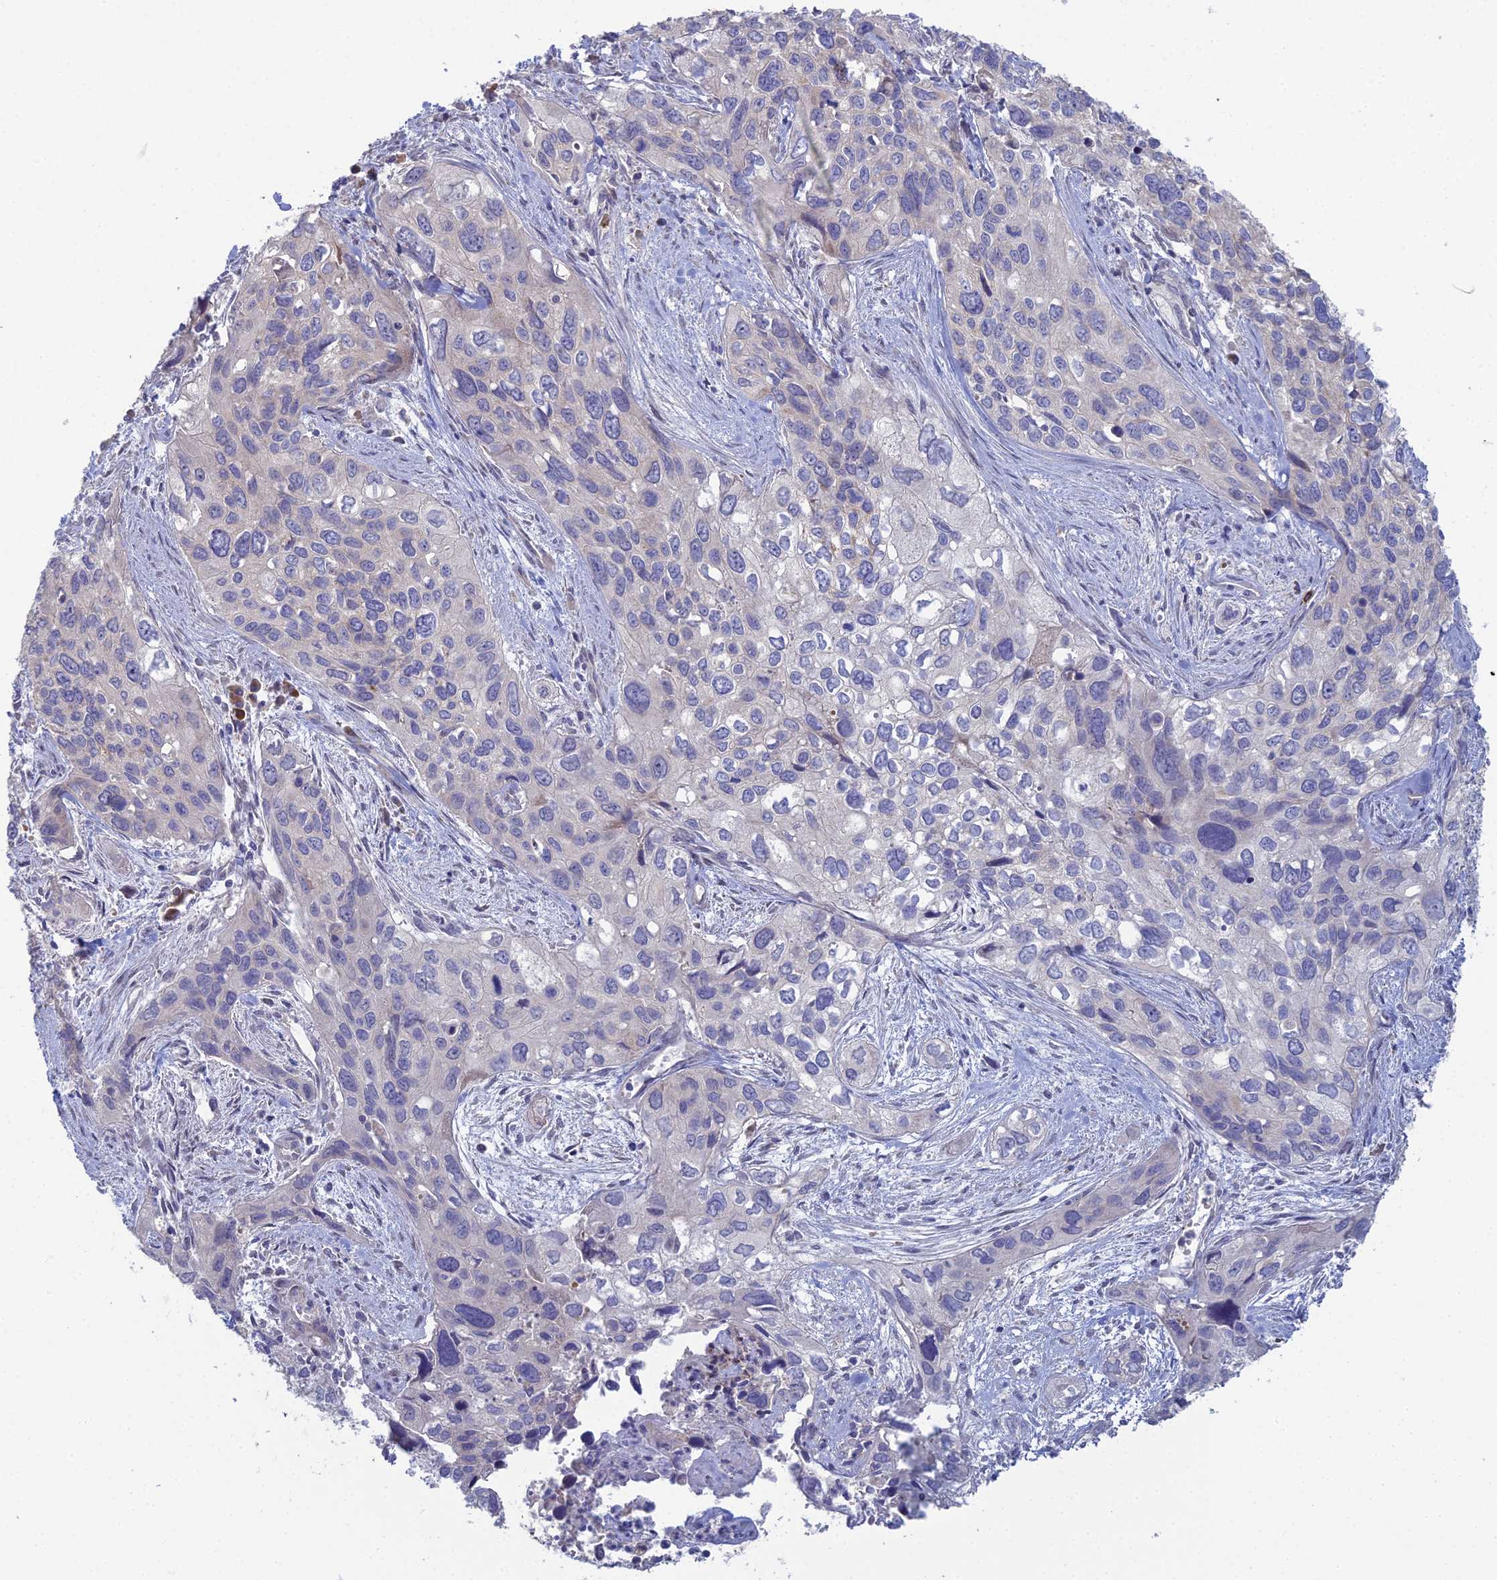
{"staining": {"intensity": "negative", "quantity": "none", "location": "none"}, "tissue": "cervical cancer", "cell_type": "Tumor cells", "image_type": "cancer", "snomed": [{"axis": "morphology", "description": "Squamous cell carcinoma, NOS"}, {"axis": "topography", "description": "Cervix"}], "caption": "IHC of squamous cell carcinoma (cervical) shows no expression in tumor cells.", "gene": "ARL16", "patient": {"sex": "female", "age": 55}}